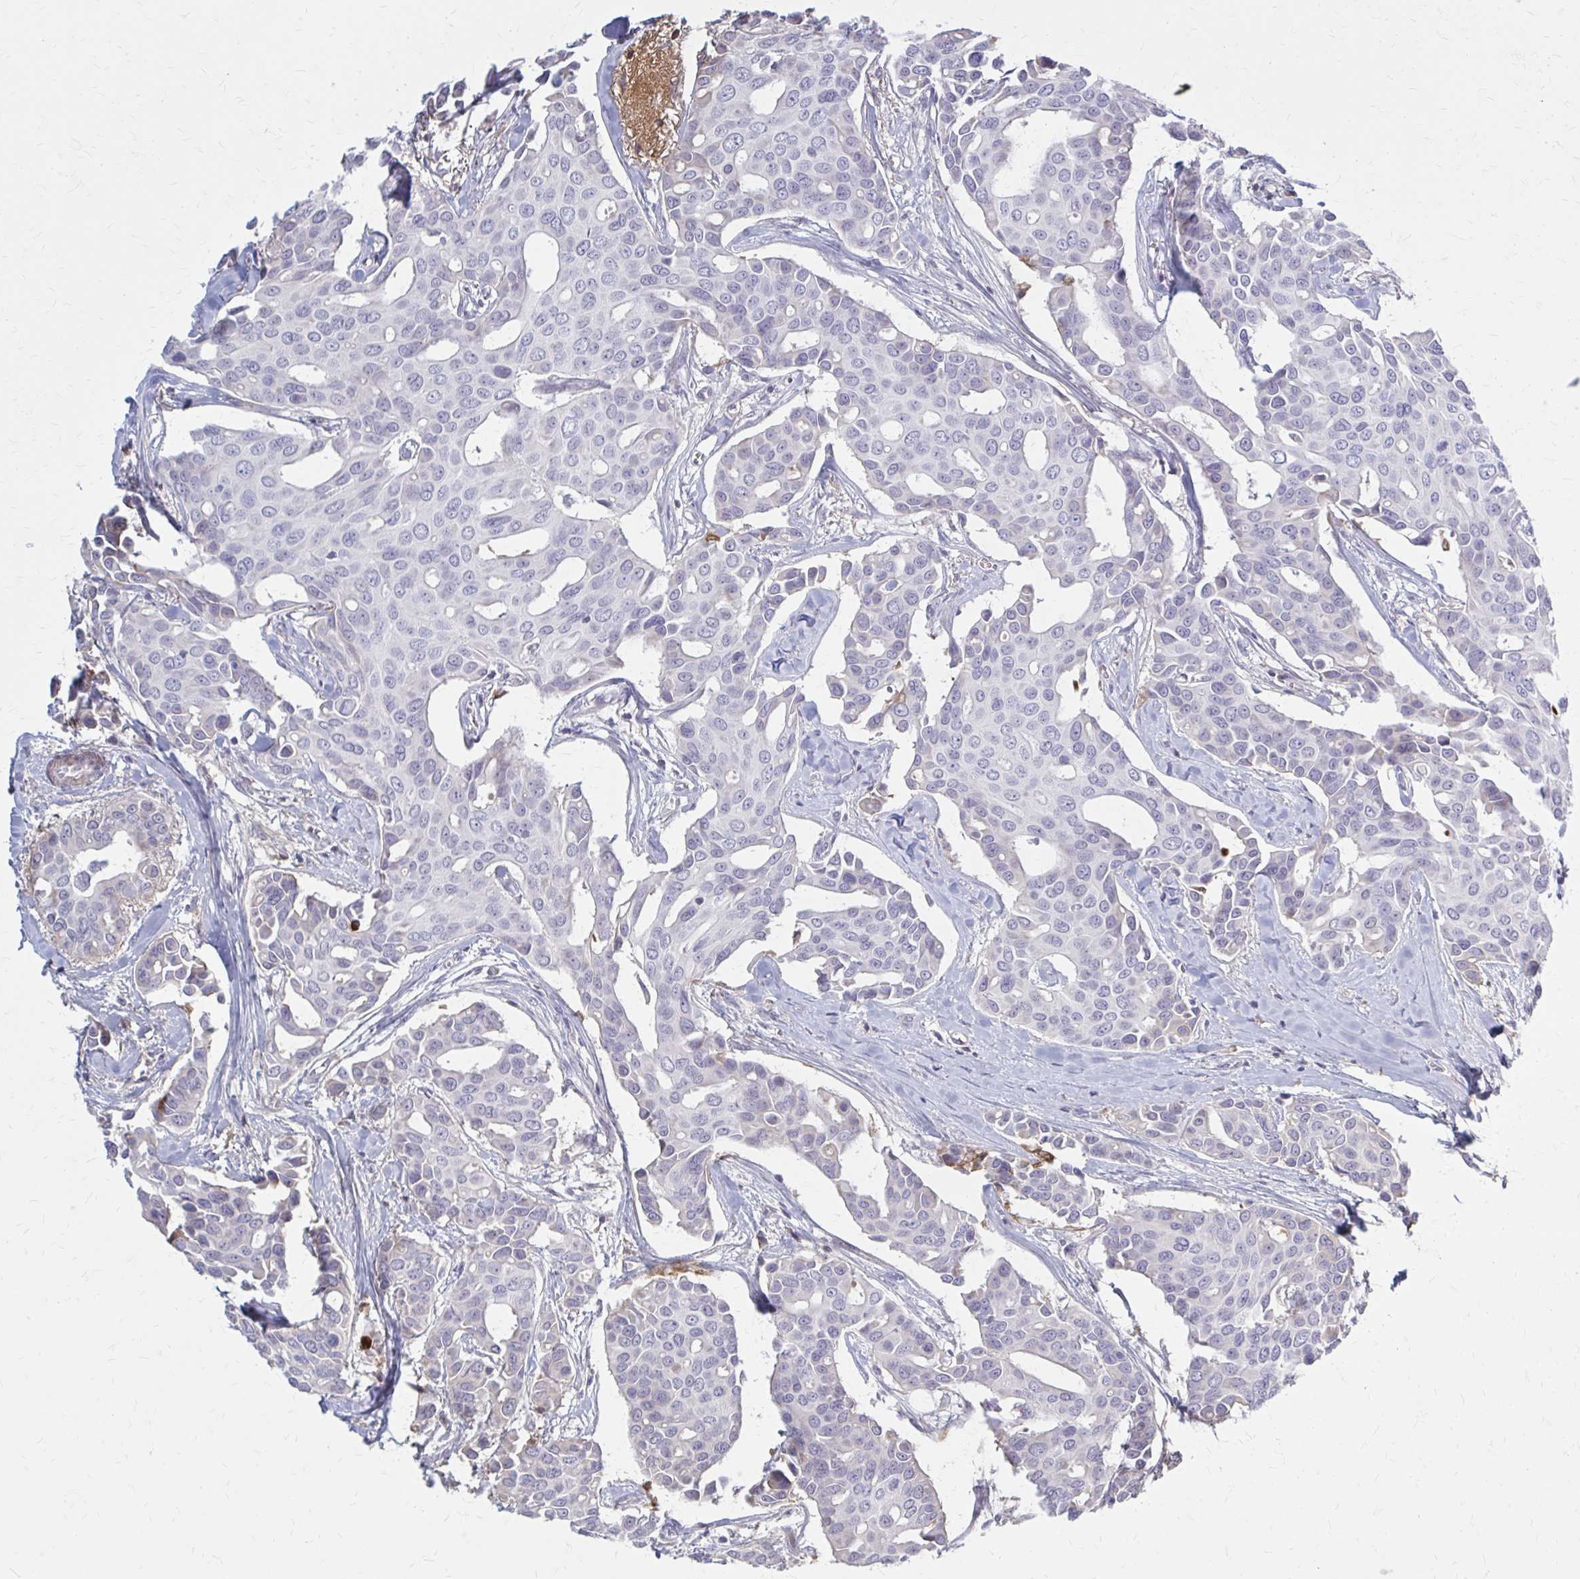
{"staining": {"intensity": "negative", "quantity": "none", "location": "none"}, "tissue": "breast cancer", "cell_type": "Tumor cells", "image_type": "cancer", "snomed": [{"axis": "morphology", "description": "Duct carcinoma"}, {"axis": "topography", "description": "Breast"}], "caption": "High power microscopy photomicrograph of an IHC micrograph of breast invasive ductal carcinoma, revealing no significant positivity in tumor cells.", "gene": "SERPIND1", "patient": {"sex": "female", "age": 54}}